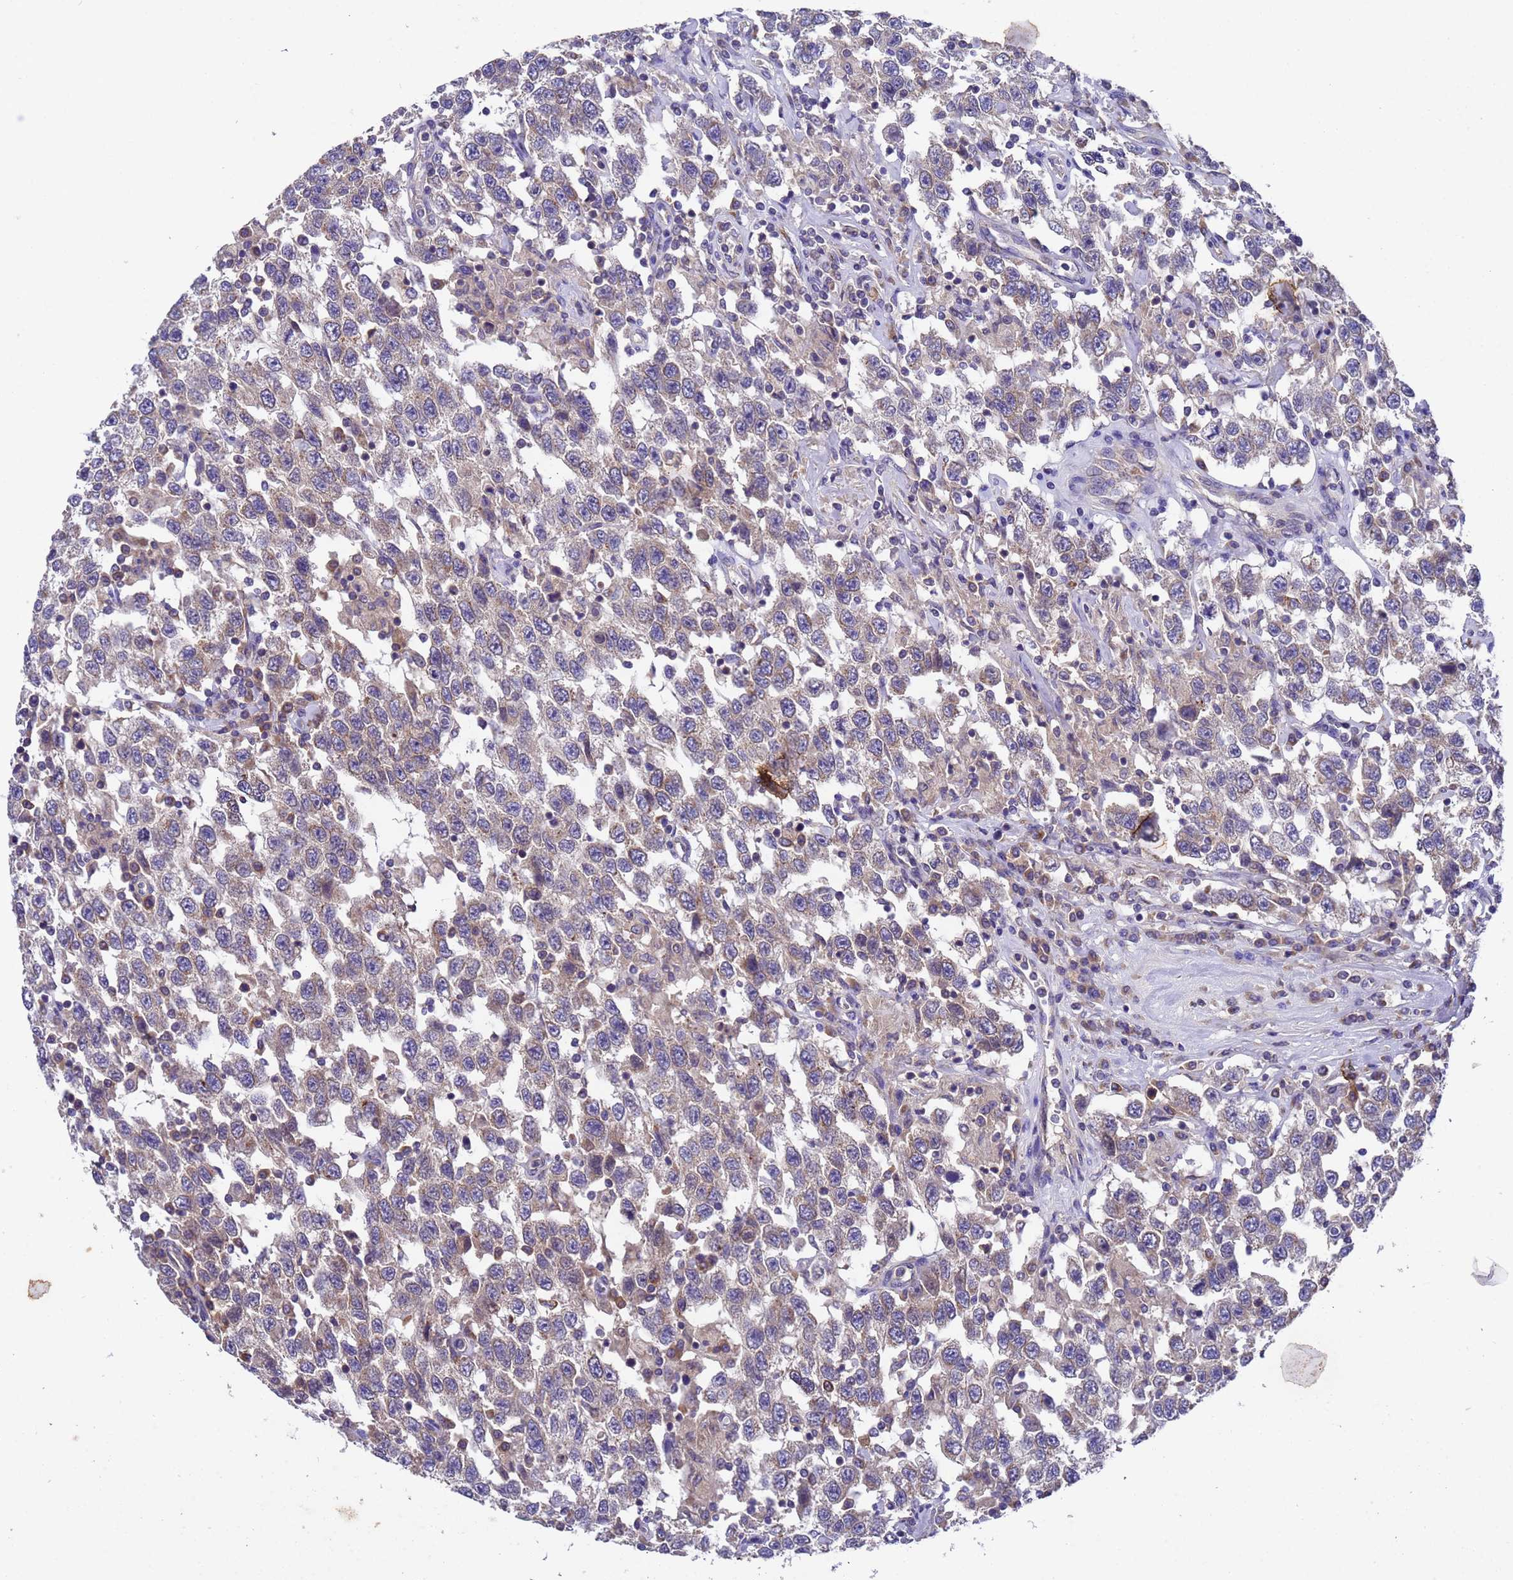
{"staining": {"intensity": "weak", "quantity": "<25%", "location": "cytoplasmic/membranous"}, "tissue": "testis cancer", "cell_type": "Tumor cells", "image_type": "cancer", "snomed": [{"axis": "morphology", "description": "Seminoma, NOS"}, {"axis": "topography", "description": "Testis"}], "caption": "This is an IHC image of human seminoma (testis). There is no positivity in tumor cells.", "gene": "DCAF12L2", "patient": {"sex": "male", "age": 41}}